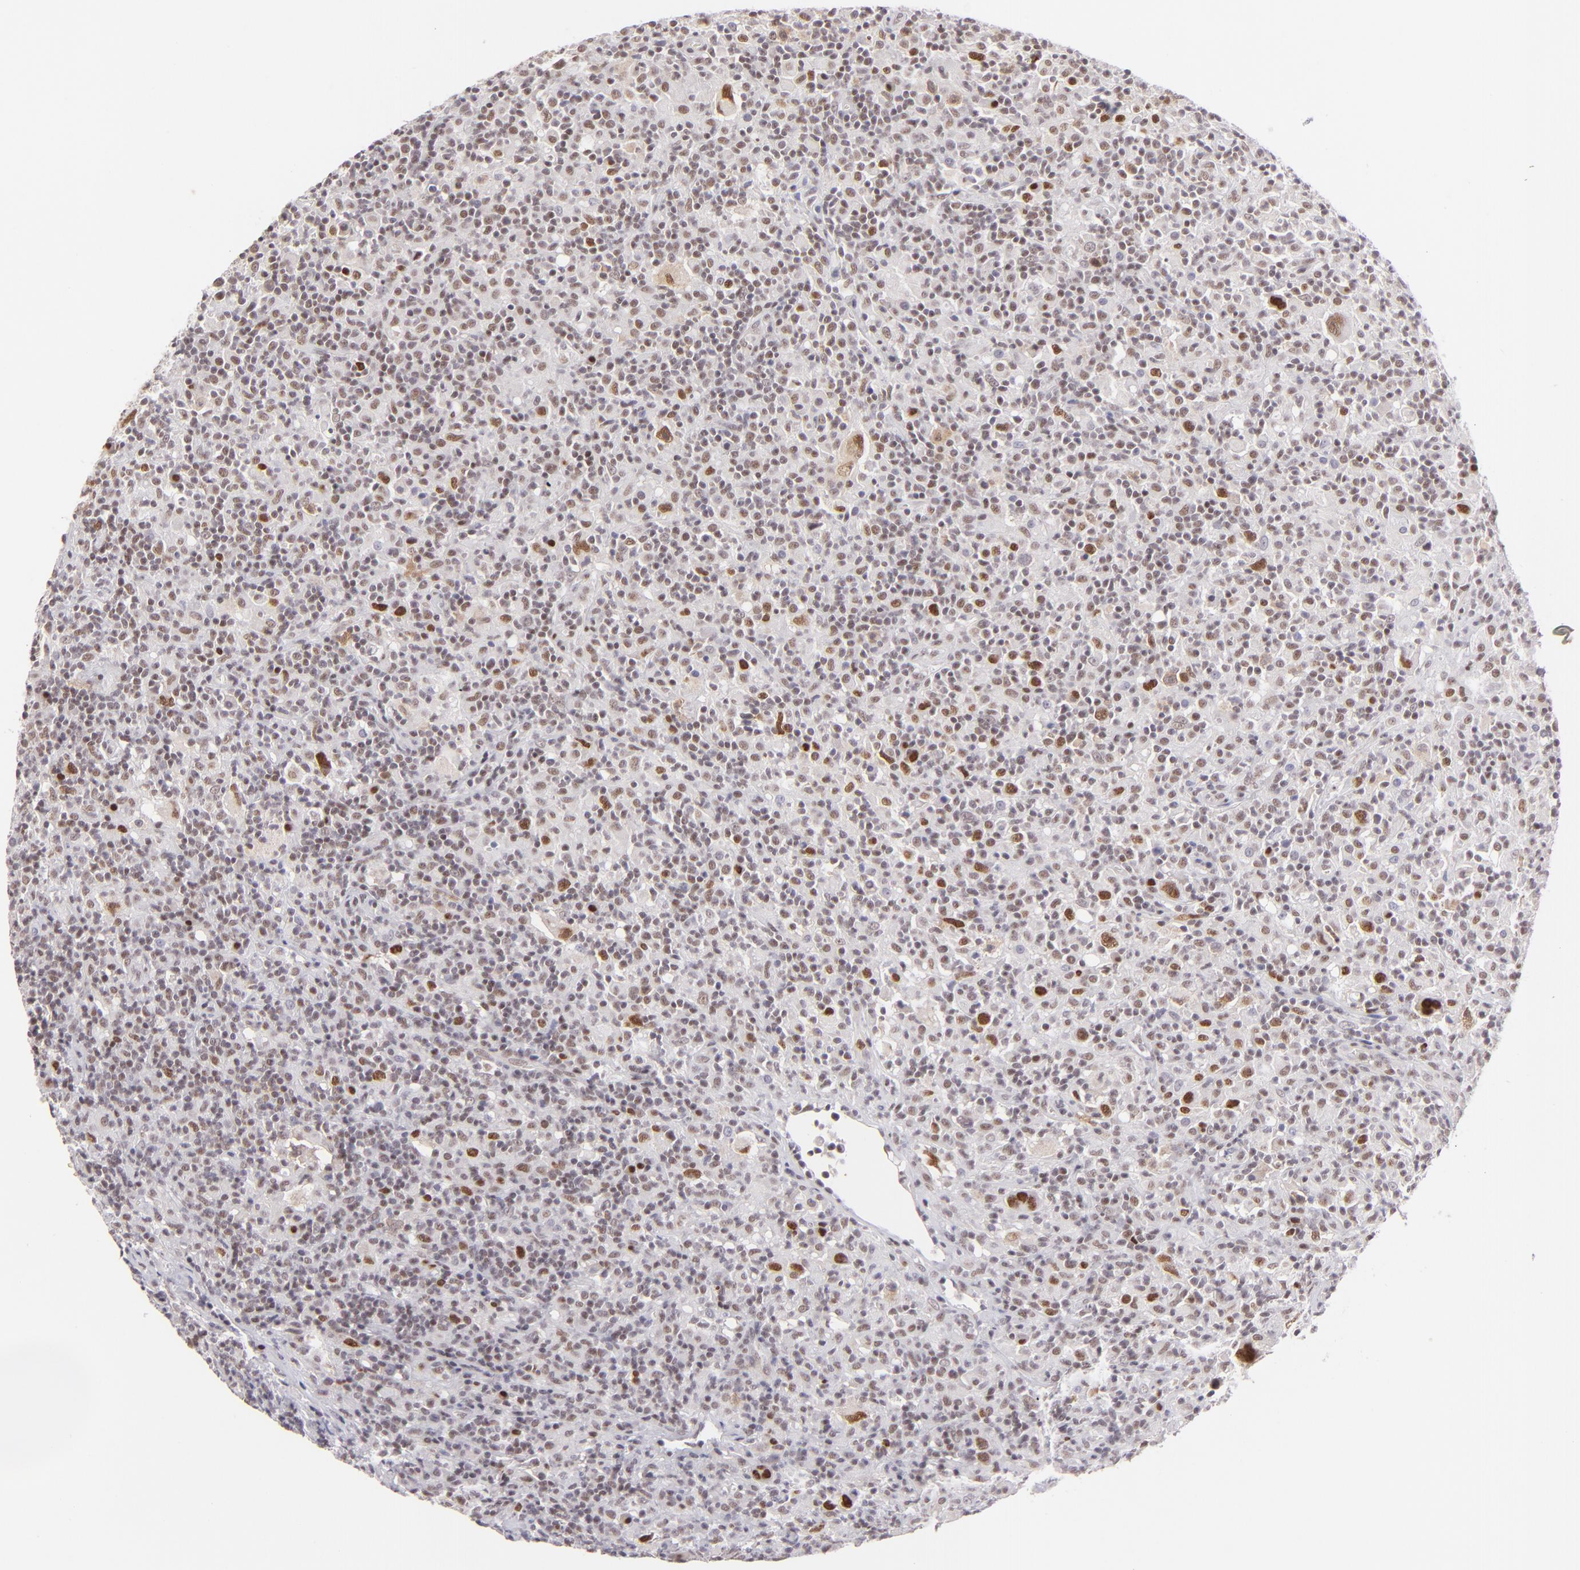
{"staining": {"intensity": "moderate", "quantity": "<25%", "location": "nuclear"}, "tissue": "lymphoma", "cell_type": "Tumor cells", "image_type": "cancer", "snomed": [{"axis": "morphology", "description": "Hodgkin's disease, NOS"}, {"axis": "topography", "description": "Lymph node"}], "caption": "Moderate nuclear staining for a protein is present in approximately <25% of tumor cells of lymphoma using immunohistochemistry.", "gene": "POU2F1", "patient": {"sex": "male", "age": 46}}